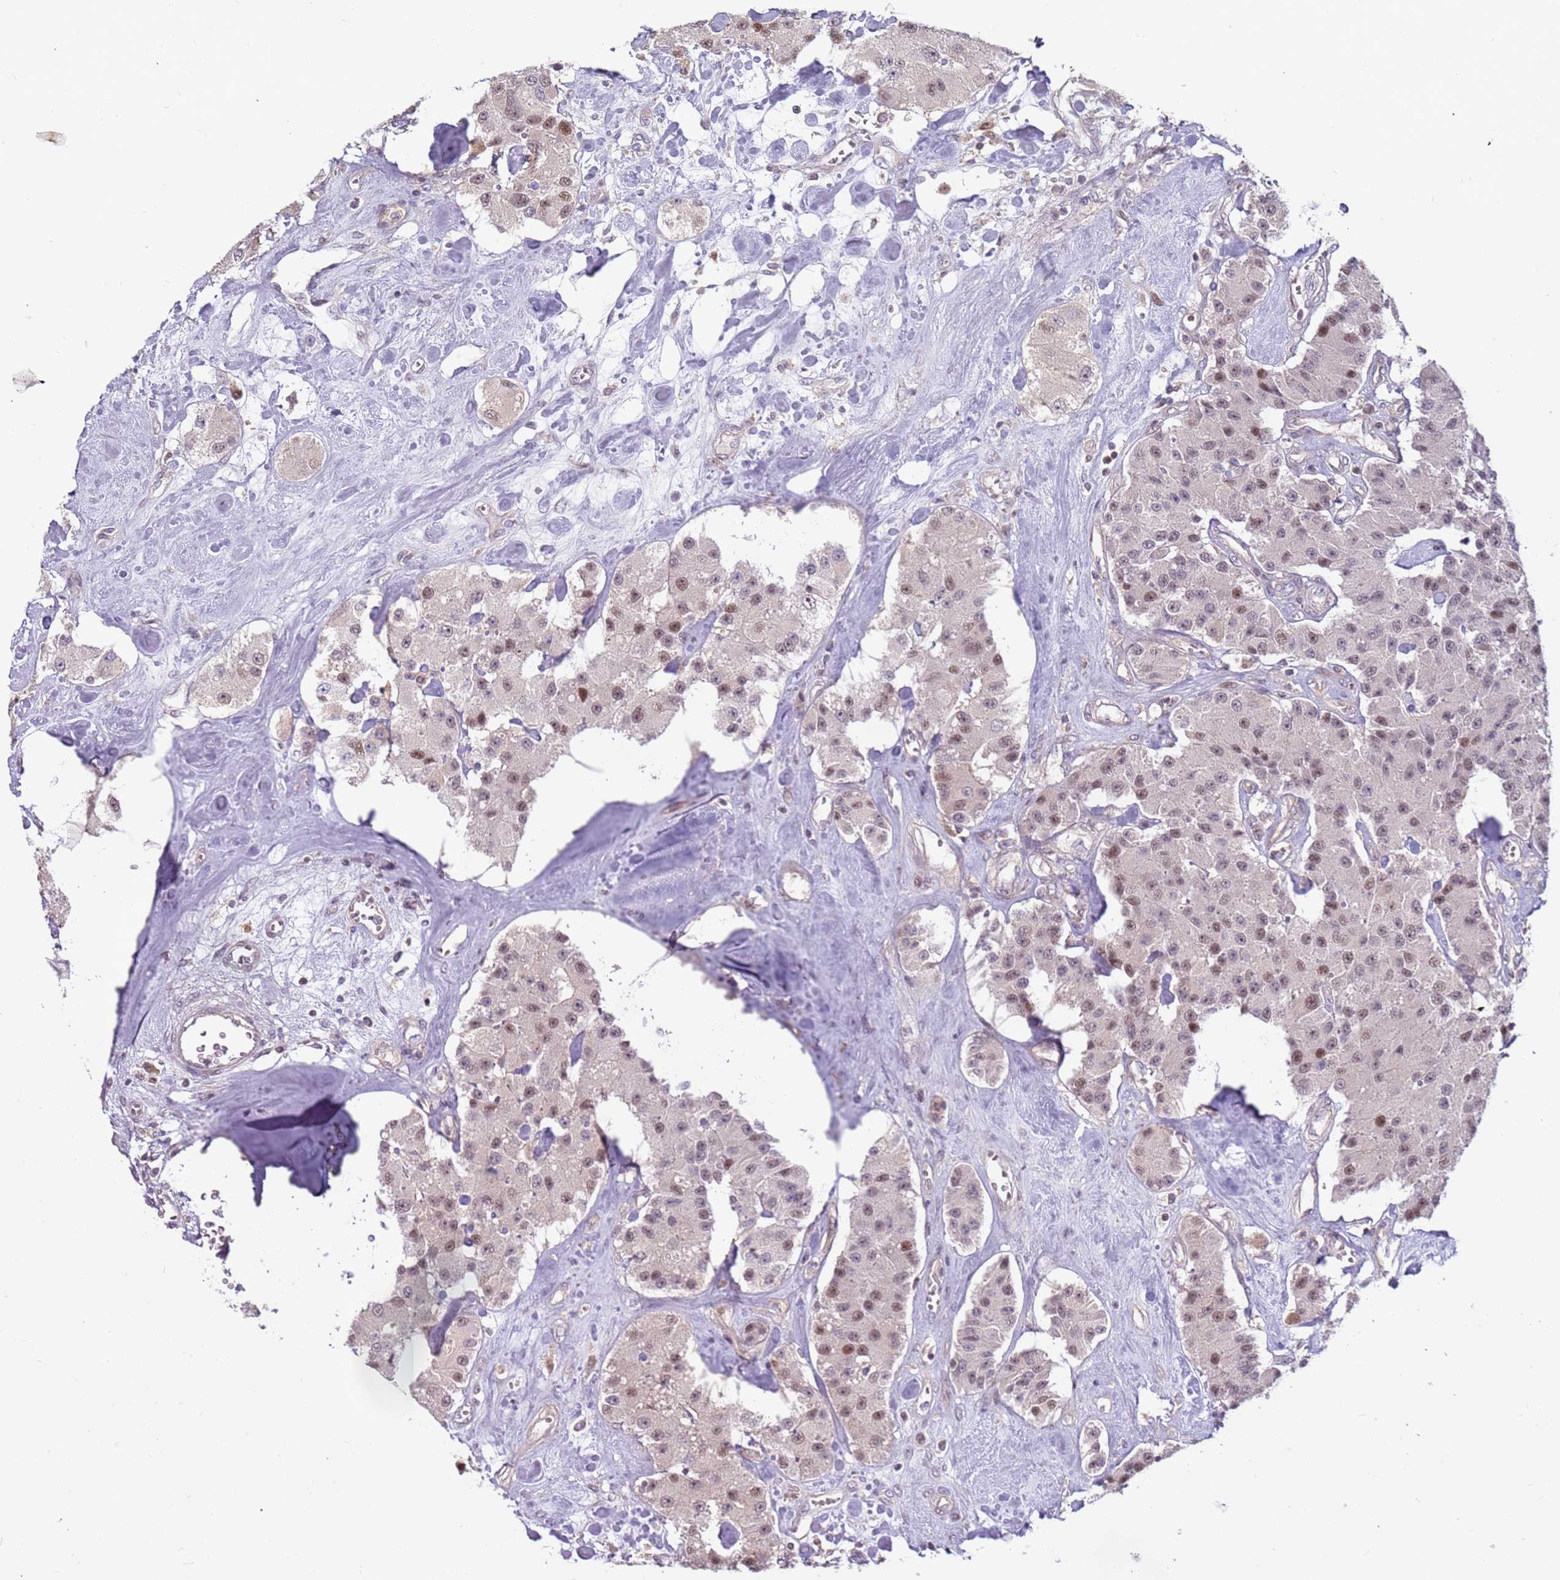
{"staining": {"intensity": "moderate", "quantity": ">75%", "location": "nuclear"}, "tissue": "carcinoid", "cell_type": "Tumor cells", "image_type": "cancer", "snomed": [{"axis": "morphology", "description": "Carcinoid, malignant, NOS"}, {"axis": "topography", "description": "Pancreas"}], "caption": "Immunohistochemical staining of carcinoid demonstrates moderate nuclear protein expression in approximately >75% of tumor cells. (Stains: DAB in brown, nuclei in blue, Microscopy: brightfield microscopy at high magnification).", "gene": "GSTO2", "patient": {"sex": "male", "age": 41}}